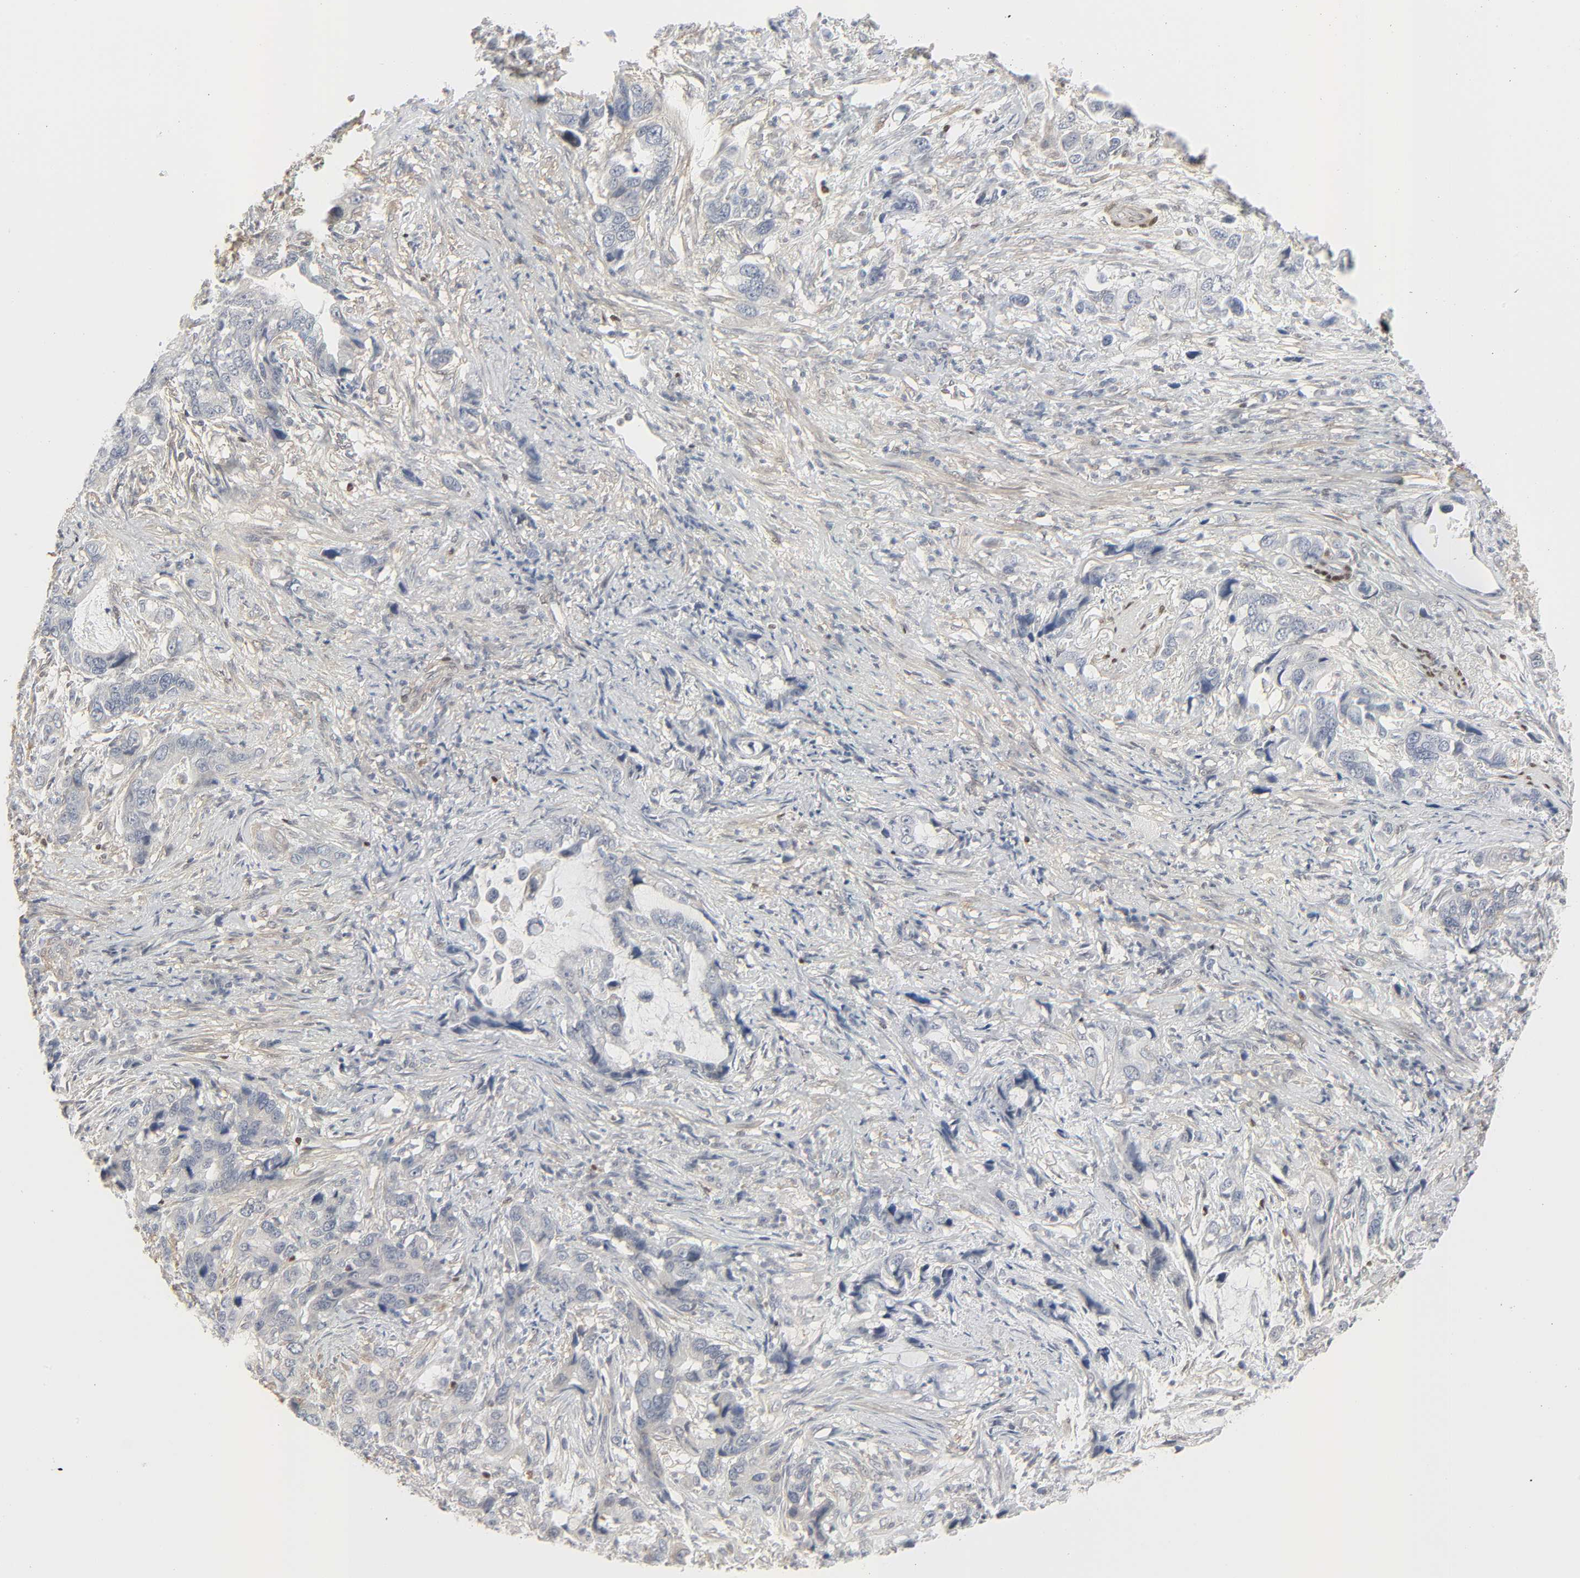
{"staining": {"intensity": "negative", "quantity": "none", "location": "none"}, "tissue": "stomach cancer", "cell_type": "Tumor cells", "image_type": "cancer", "snomed": [{"axis": "morphology", "description": "Adenocarcinoma, NOS"}, {"axis": "topography", "description": "Stomach, lower"}], "caption": "A high-resolution micrograph shows immunohistochemistry (IHC) staining of adenocarcinoma (stomach), which displays no significant positivity in tumor cells.", "gene": "ZBTB16", "patient": {"sex": "female", "age": 93}}